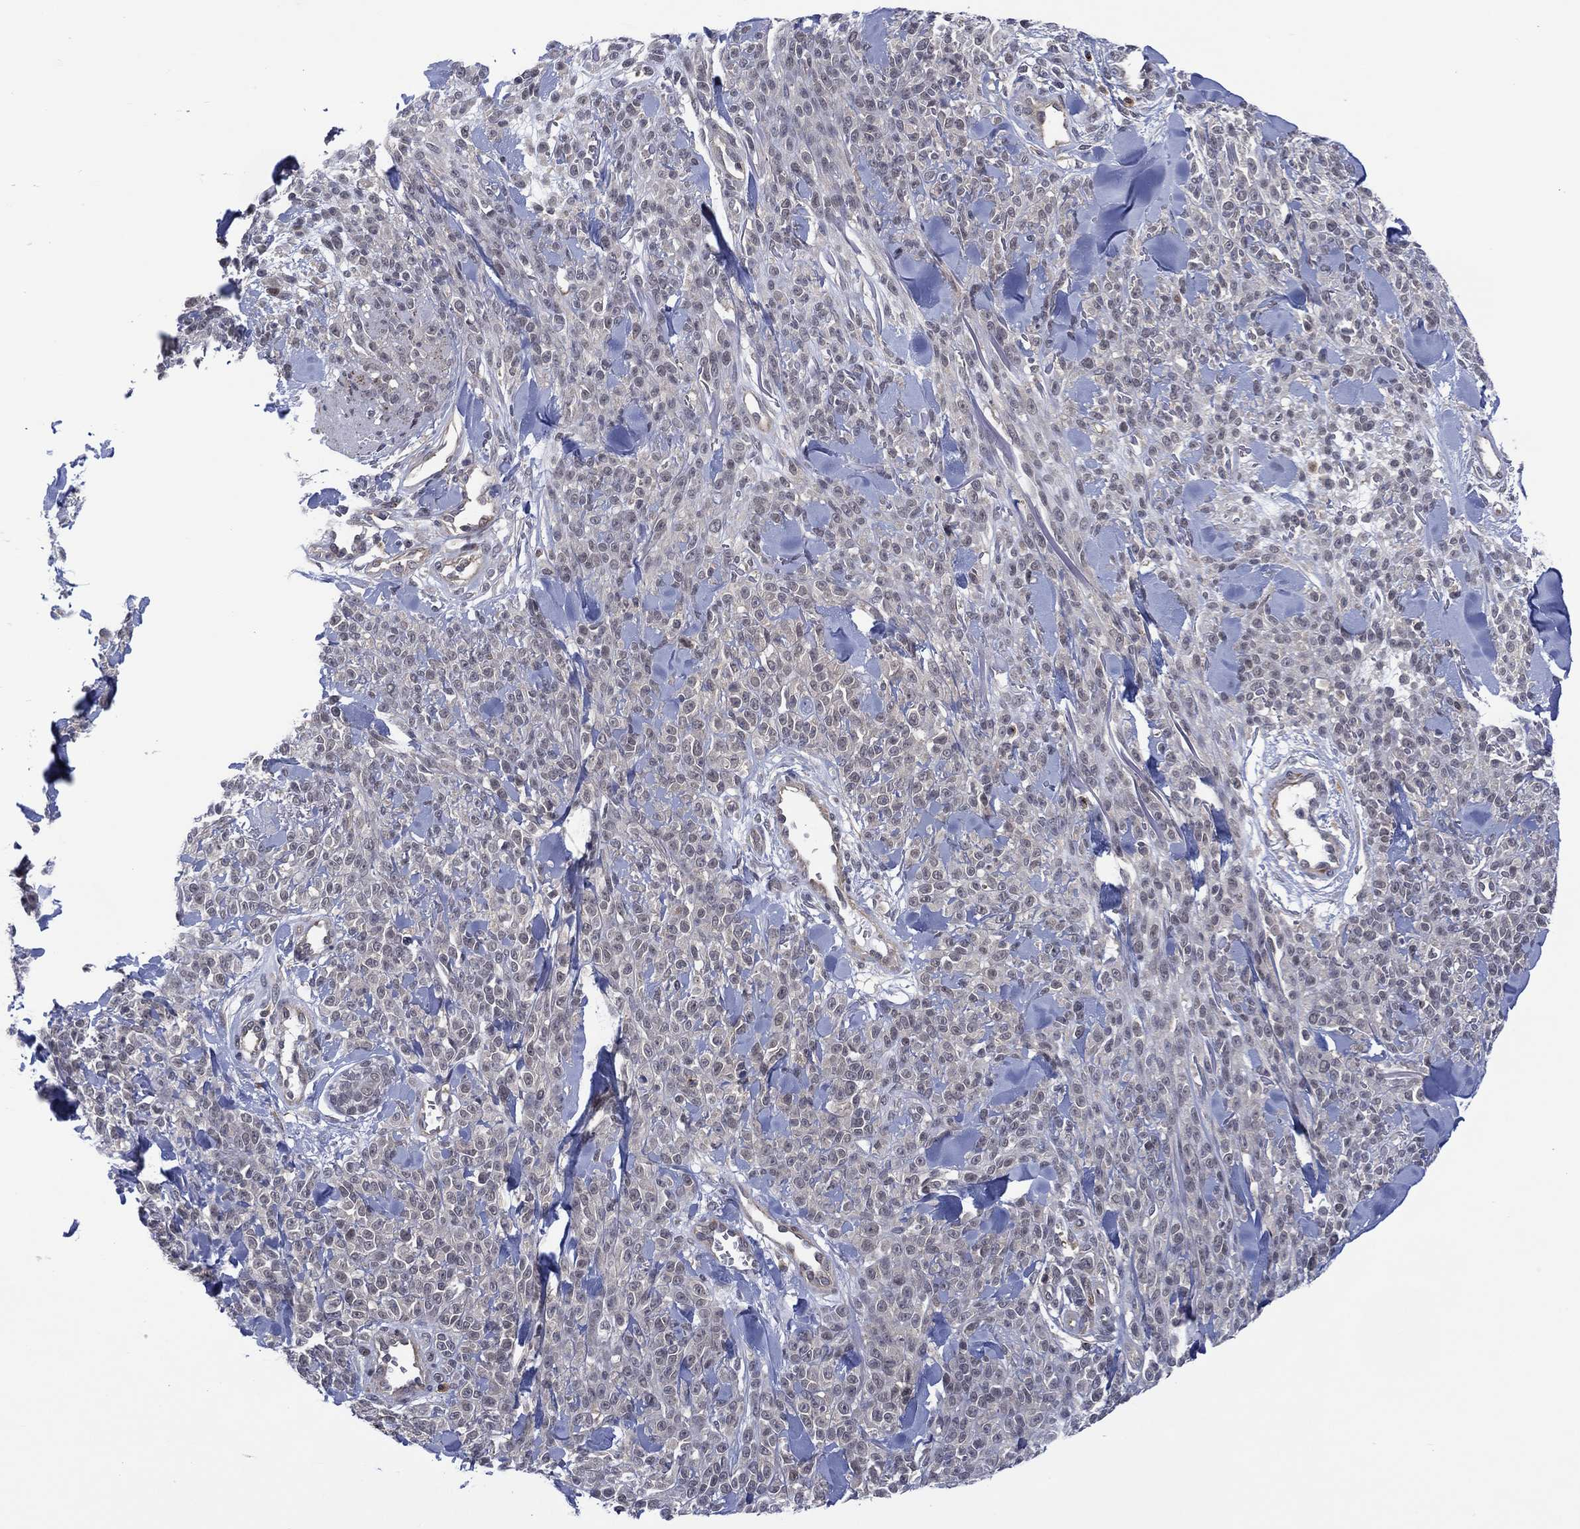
{"staining": {"intensity": "negative", "quantity": "none", "location": "none"}, "tissue": "melanoma", "cell_type": "Tumor cells", "image_type": "cancer", "snomed": [{"axis": "morphology", "description": "Malignant melanoma, NOS"}, {"axis": "topography", "description": "Skin"}, {"axis": "topography", "description": "Skin of trunk"}], "caption": "An image of malignant melanoma stained for a protein exhibits no brown staining in tumor cells.", "gene": "DPP4", "patient": {"sex": "male", "age": 74}}